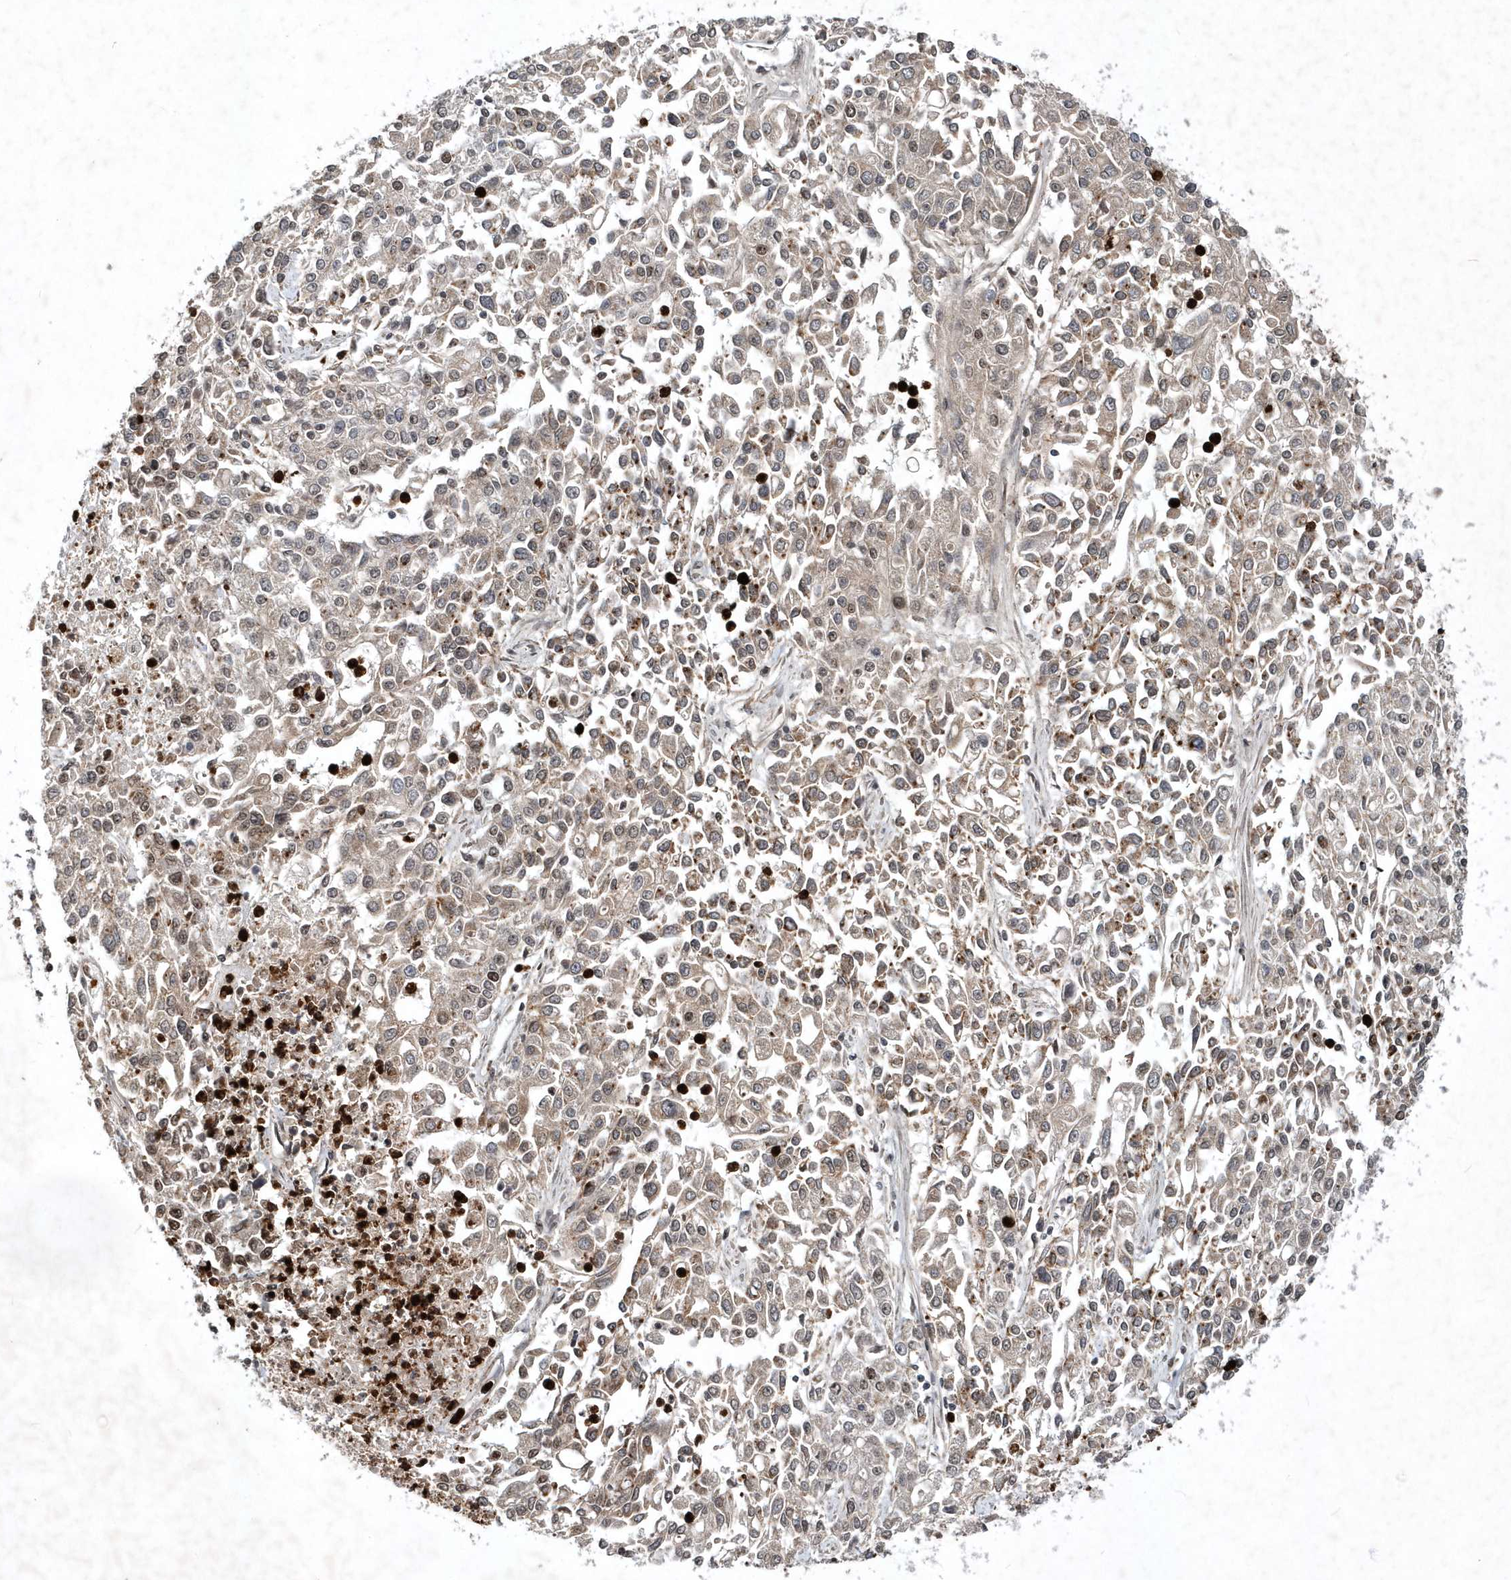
{"staining": {"intensity": "weak", "quantity": "<25%", "location": "cytoplasmic/membranous"}, "tissue": "endometrial cancer", "cell_type": "Tumor cells", "image_type": "cancer", "snomed": [{"axis": "morphology", "description": "Adenocarcinoma, NOS"}, {"axis": "topography", "description": "Endometrium"}], "caption": "Tumor cells show no significant protein positivity in endometrial adenocarcinoma.", "gene": "SOWAHB", "patient": {"sex": "female", "age": 49}}